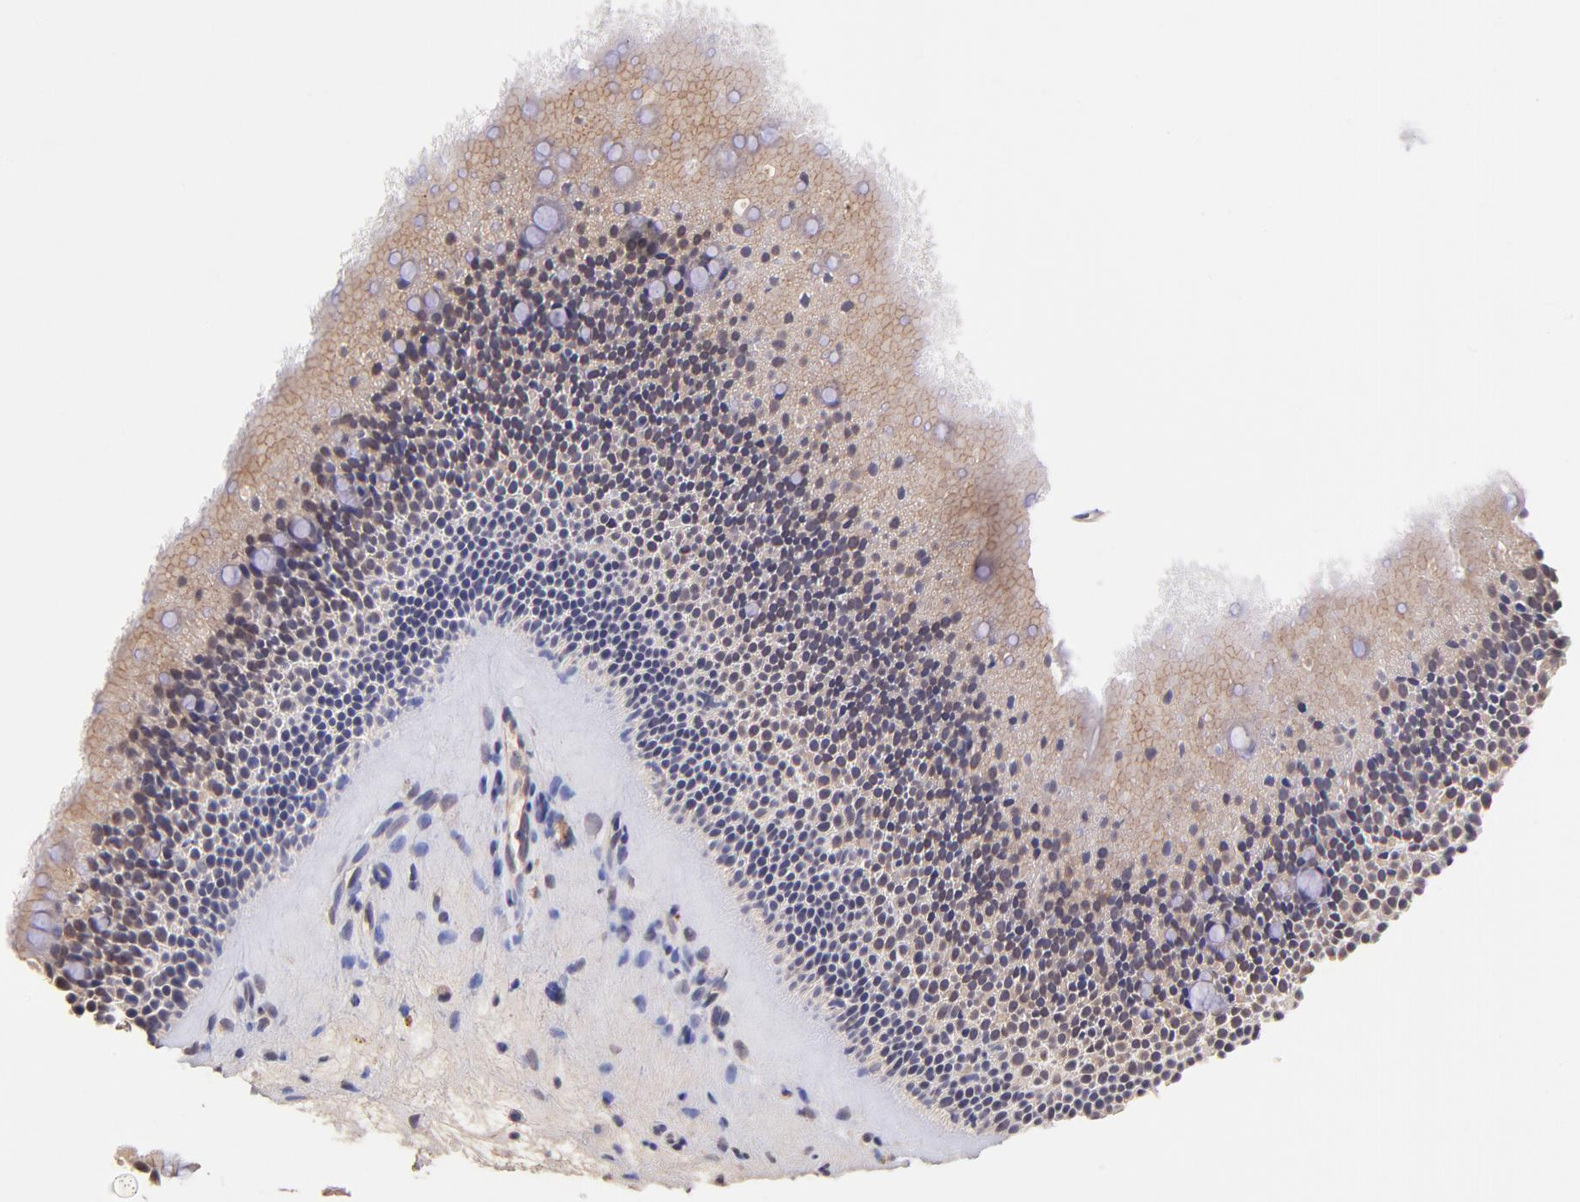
{"staining": {"intensity": "negative", "quantity": "none", "location": "none"}, "tissue": "nasopharynx", "cell_type": "Respiratory epithelial cells", "image_type": "normal", "snomed": [{"axis": "morphology", "description": "Normal tissue, NOS"}, {"axis": "topography", "description": "Nasopharynx"}], "caption": "Immunohistochemistry image of benign nasopharynx stained for a protein (brown), which exhibits no expression in respiratory epithelial cells.", "gene": "RNASEL", "patient": {"sex": "female", "age": 78}}